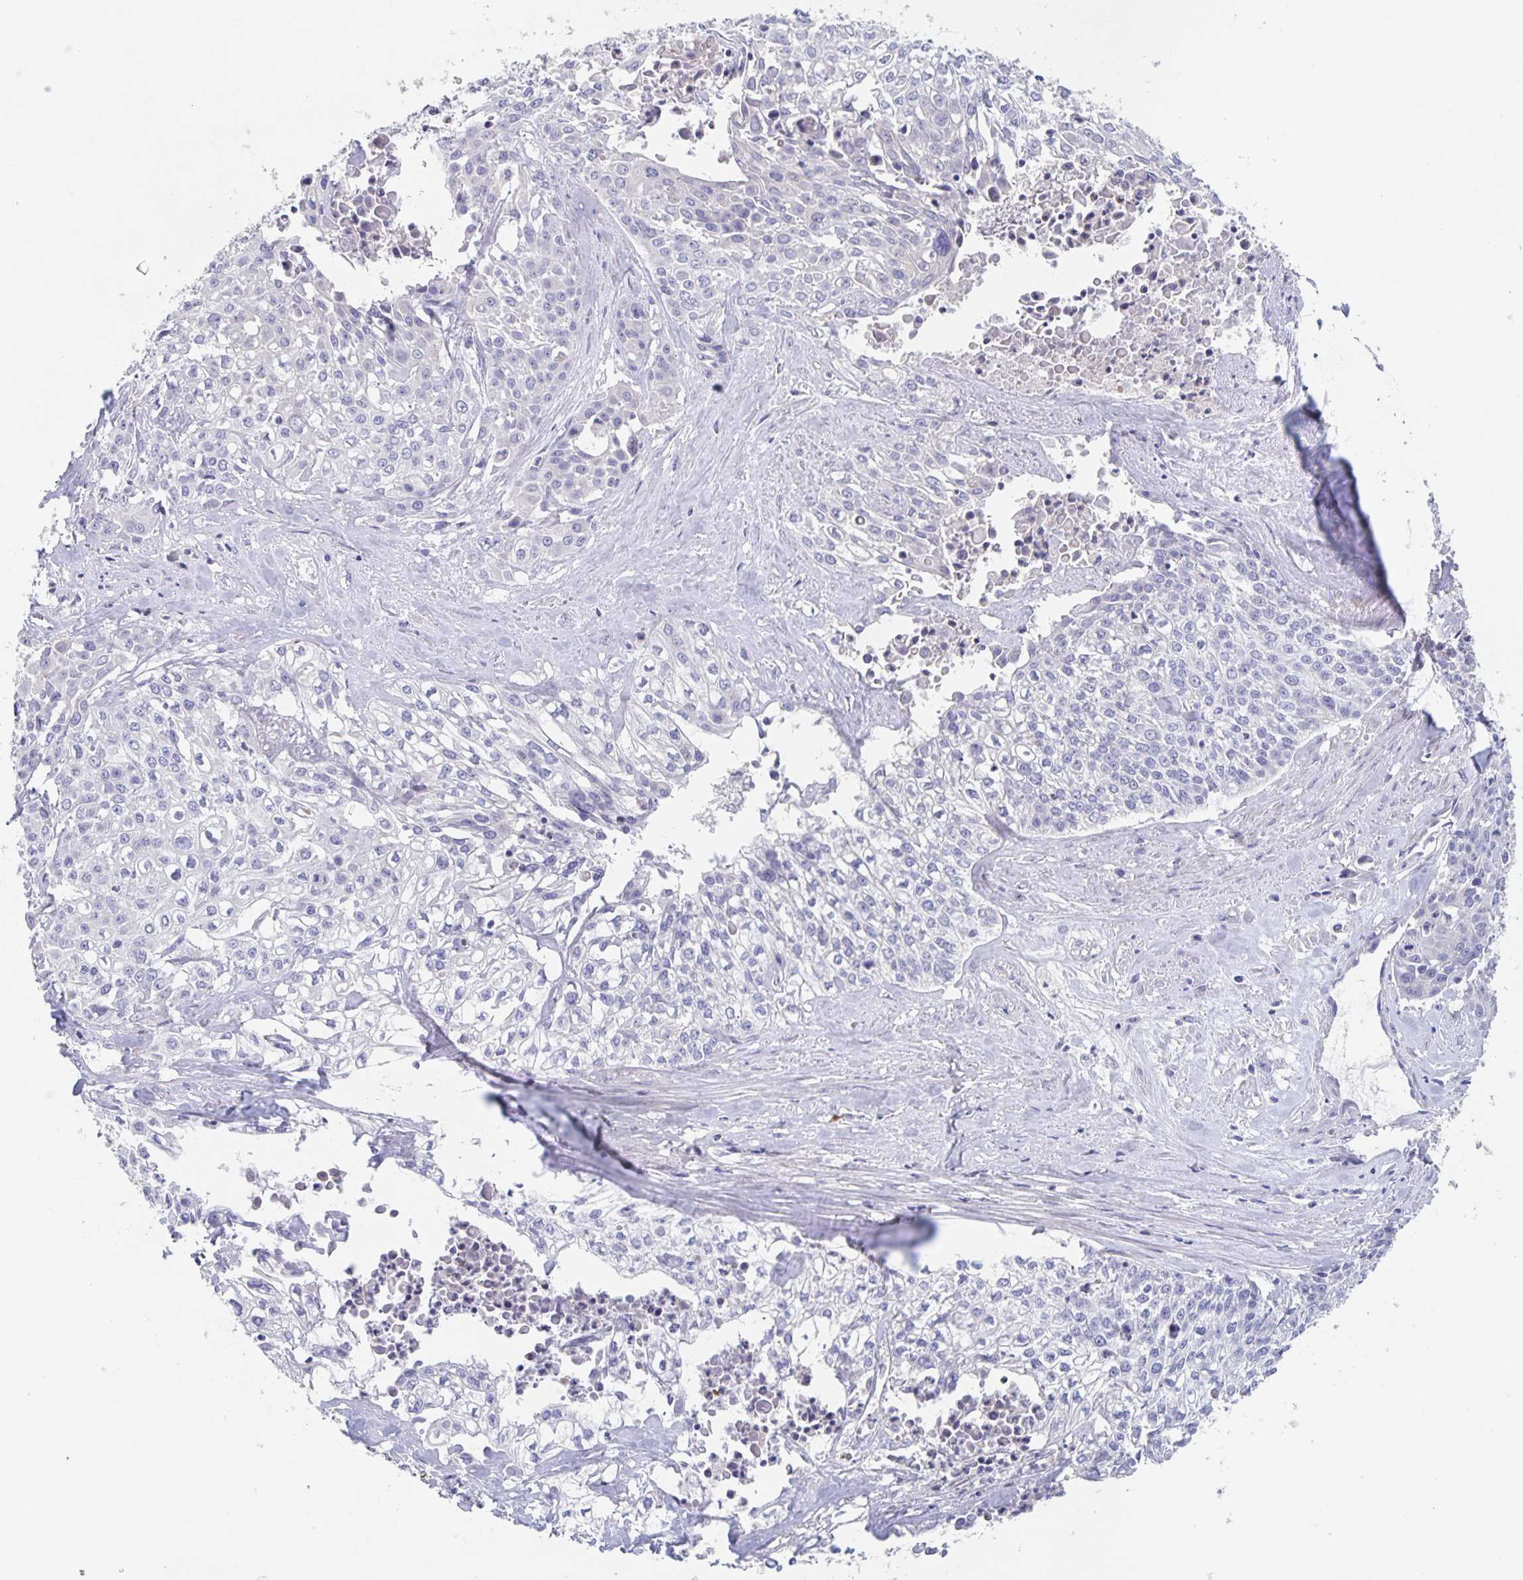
{"staining": {"intensity": "negative", "quantity": "none", "location": "none"}, "tissue": "cervical cancer", "cell_type": "Tumor cells", "image_type": "cancer", "snomed": [{"axis": "morphology", "description": "Squamous cell carcinoma, NOS"}, {"axis": "topography", "description": "Cervix"}], "caption": "Immunohistochemistry of human squamous cell carcinoma (cervical) demonstrates no expression in tumor cells.", "gene": "CDC42BPG", "patient": {"sex": "female", "age": 39}}